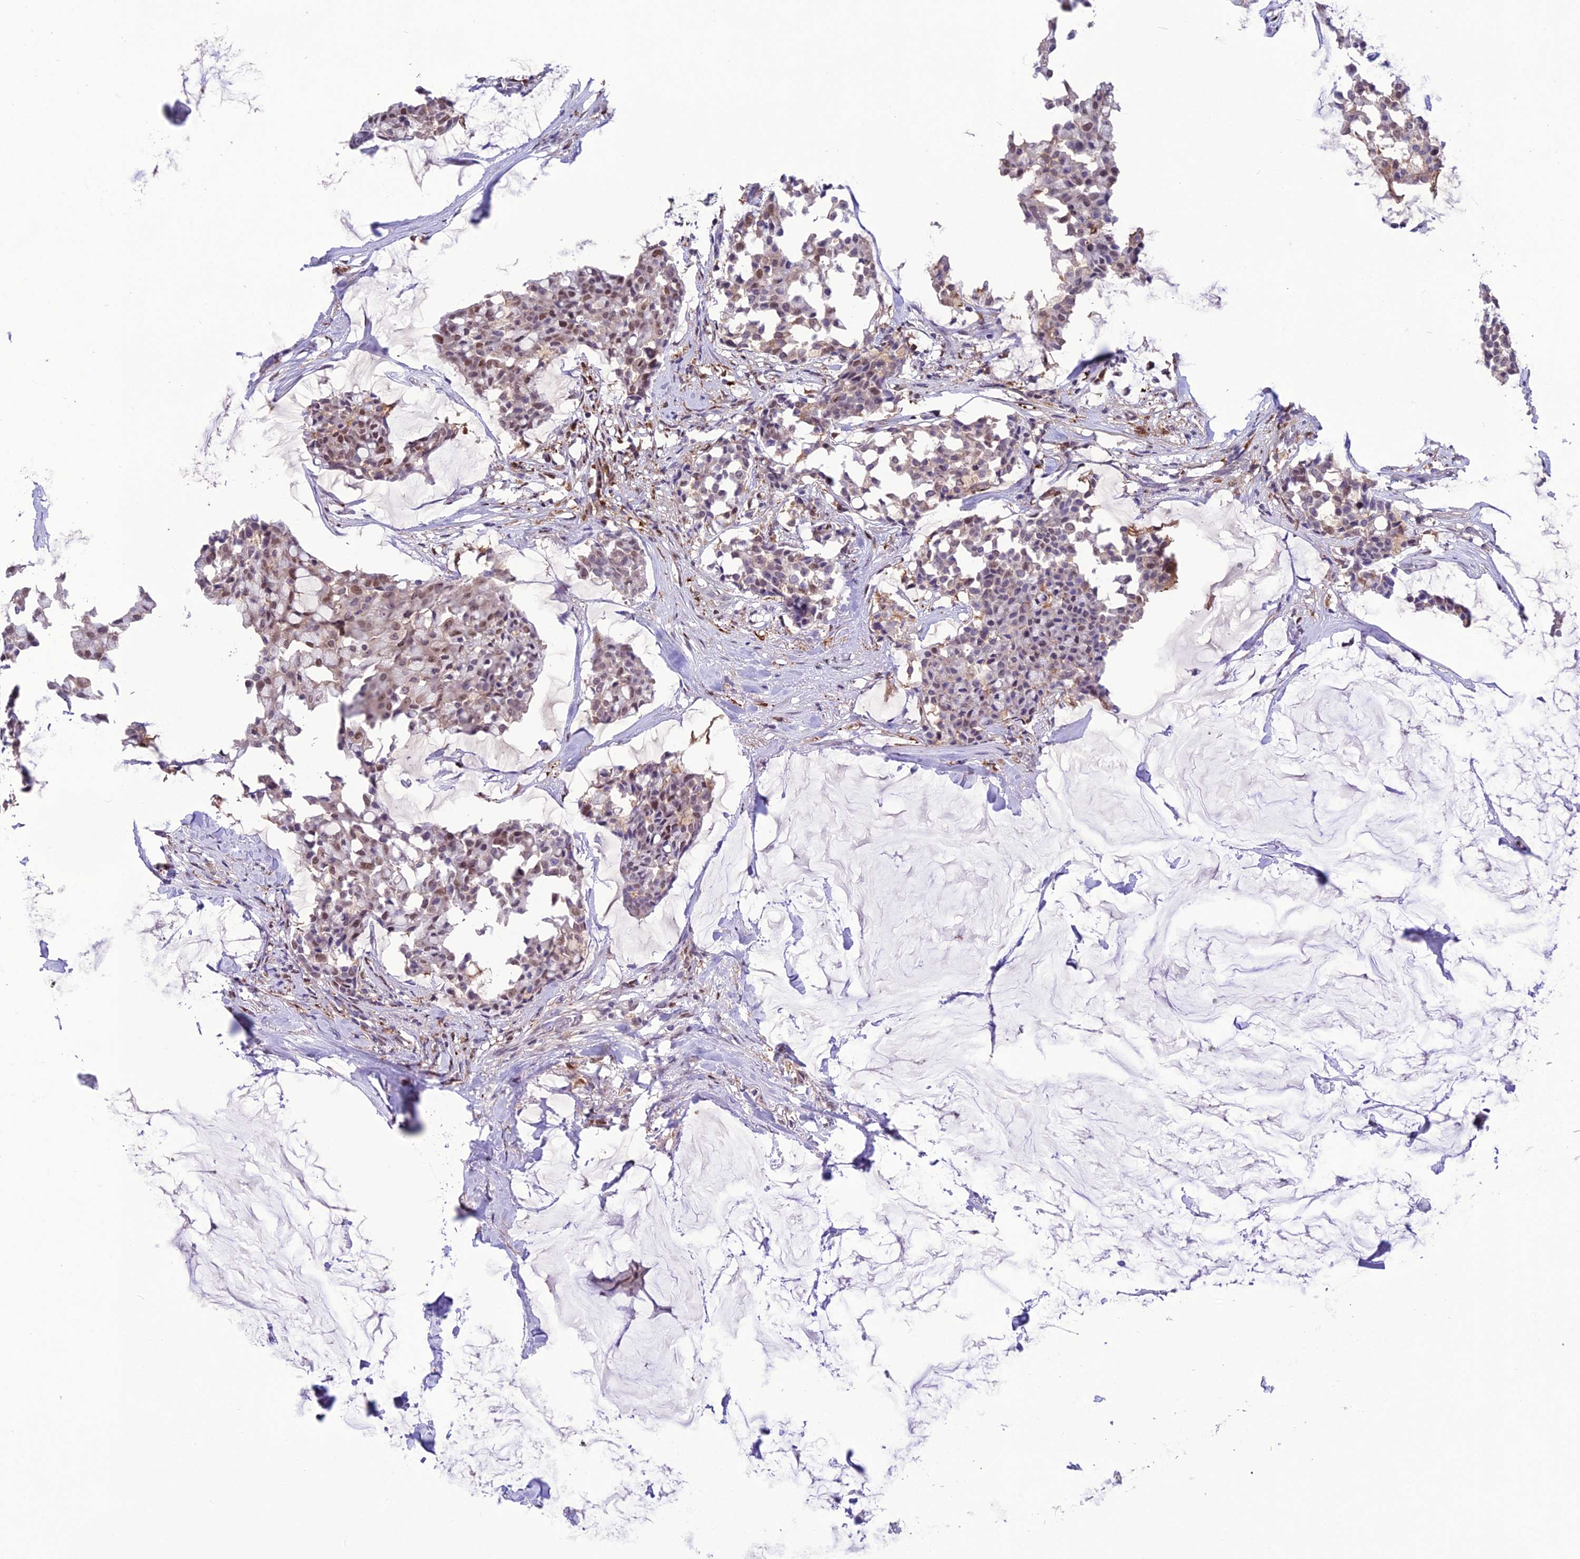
{"staining": {"intensity": "moderate", "quantity": "<25%", "location": "nuclear"}, "tissue": "breast cancer", "cell_type": "Tumor cells", "image_type": "cancer", "snomed": [{"axis": "morphology", "description": "Duct carcinoma"}, {"axis": "topography", "description": "Breast"}], "caption": "Immunohistochemistry staining of breast cancer, which displays low levels of moderate nuclear positivity in approximately <25% of tumor cells indicating moderate nuclear protein staining. The staining was performed using DAB (3,3'-diaminobenzidine) (brown) for protein detection and nuclei were counterstained in hematoxylin (blue).", "gene": "MIS12", "patient": {"sex": "female", "age": 93}}